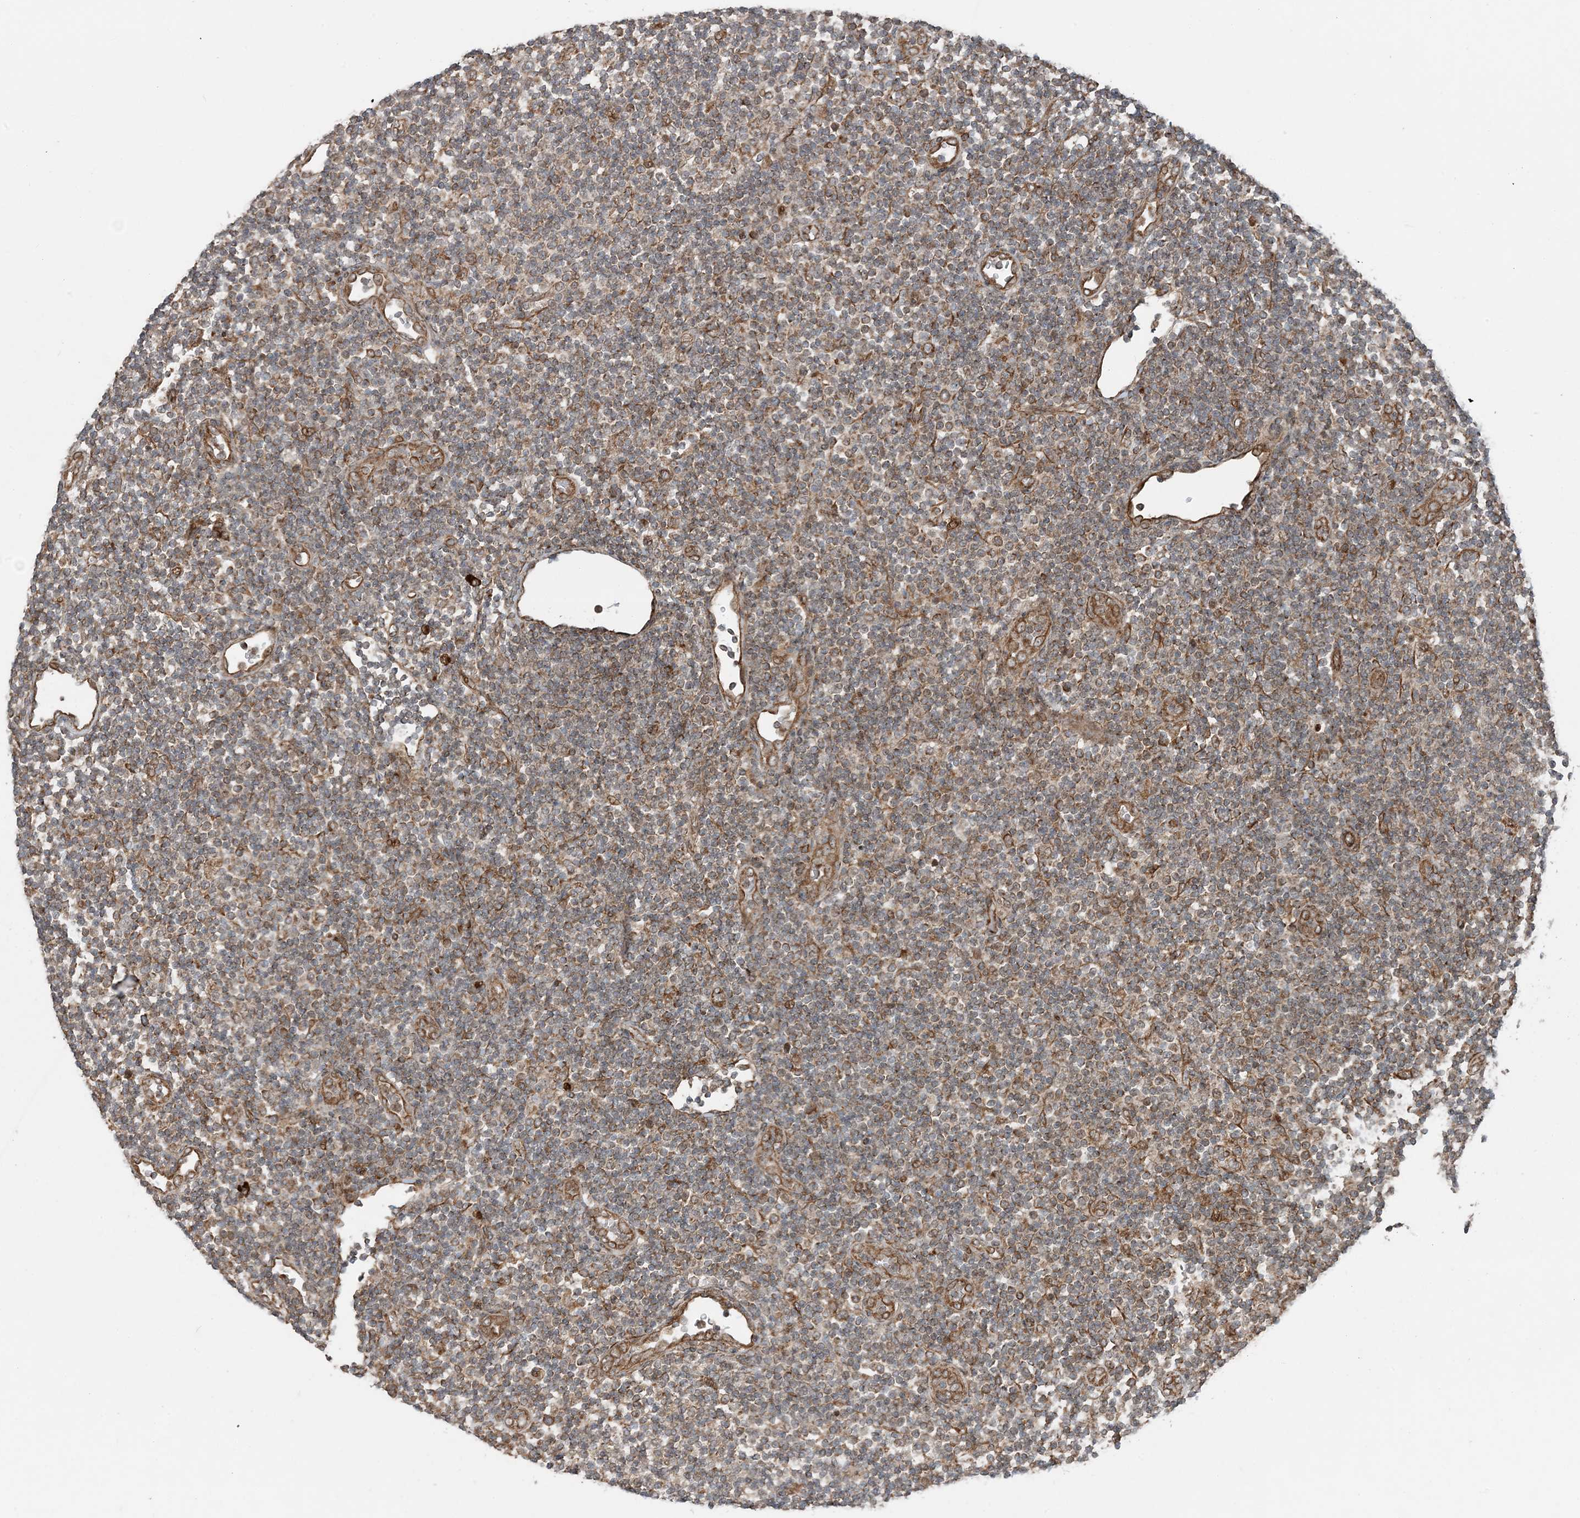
{"staining": {"intensity": "moderate", "quantity": "25%-75%", "location": "cytoplasmic/membranous"}, "tissue": "lymphoma", "cell_type": "Tumor cells", "image_type": "cancer", "snomed": [{"axis": "morphology", "description": "Malignant lymphoma, non-Hodgkin's type, Low grade"}, {"axis": "topography", "description": "Lymph node"}], "caption": "About 25%-75% of tumor cells in lymphoma reveal moderate cytoplasmic/membranous protein expression as visualized by brown immunohistochemical staining.", "gene": "EDEM2", "patient": {"sex": "male", "age": 83}}